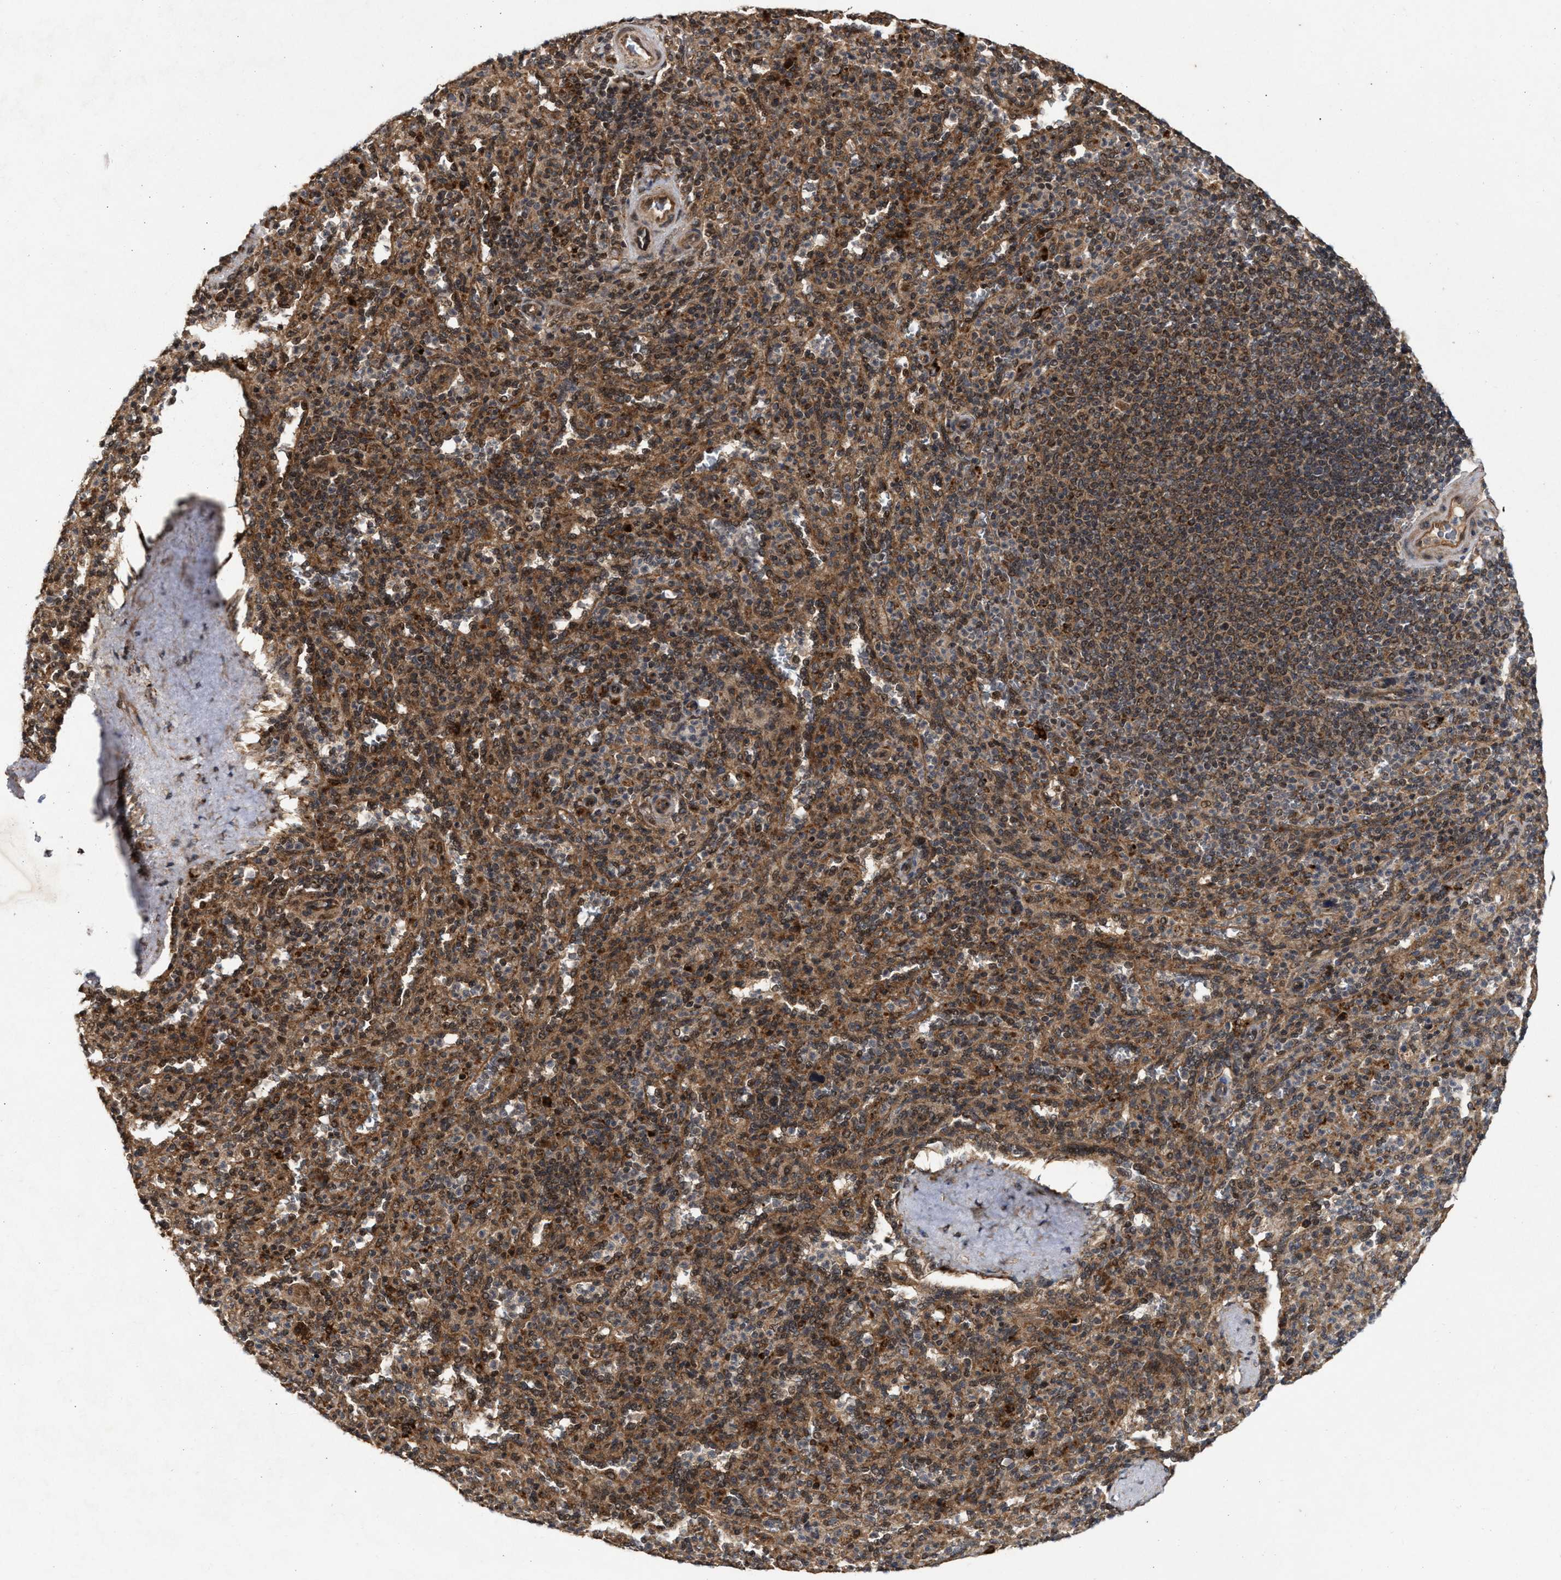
{"staining": {"intensity": "moderate", "quantity": ">75%", "location": "cytoplasmic/membranous"}, "tissue": "spleen", "cell_type": "Cells in red pulp", "image_type": "normal", "snomed": [{"axis": "morphology", "description": "Normal tissue, NOS"}, {"axis": "topography", "description": "Spleen"}], "caption": "The photomicrograph demonstrates immunohistochemical staining of benign spleen. There is moderate cytoplasmic/membranous positivity is identified in about >75% of cells in red pulp.", "gene": "CFLAR", "patient": {"sex": "male", "age": 36}}